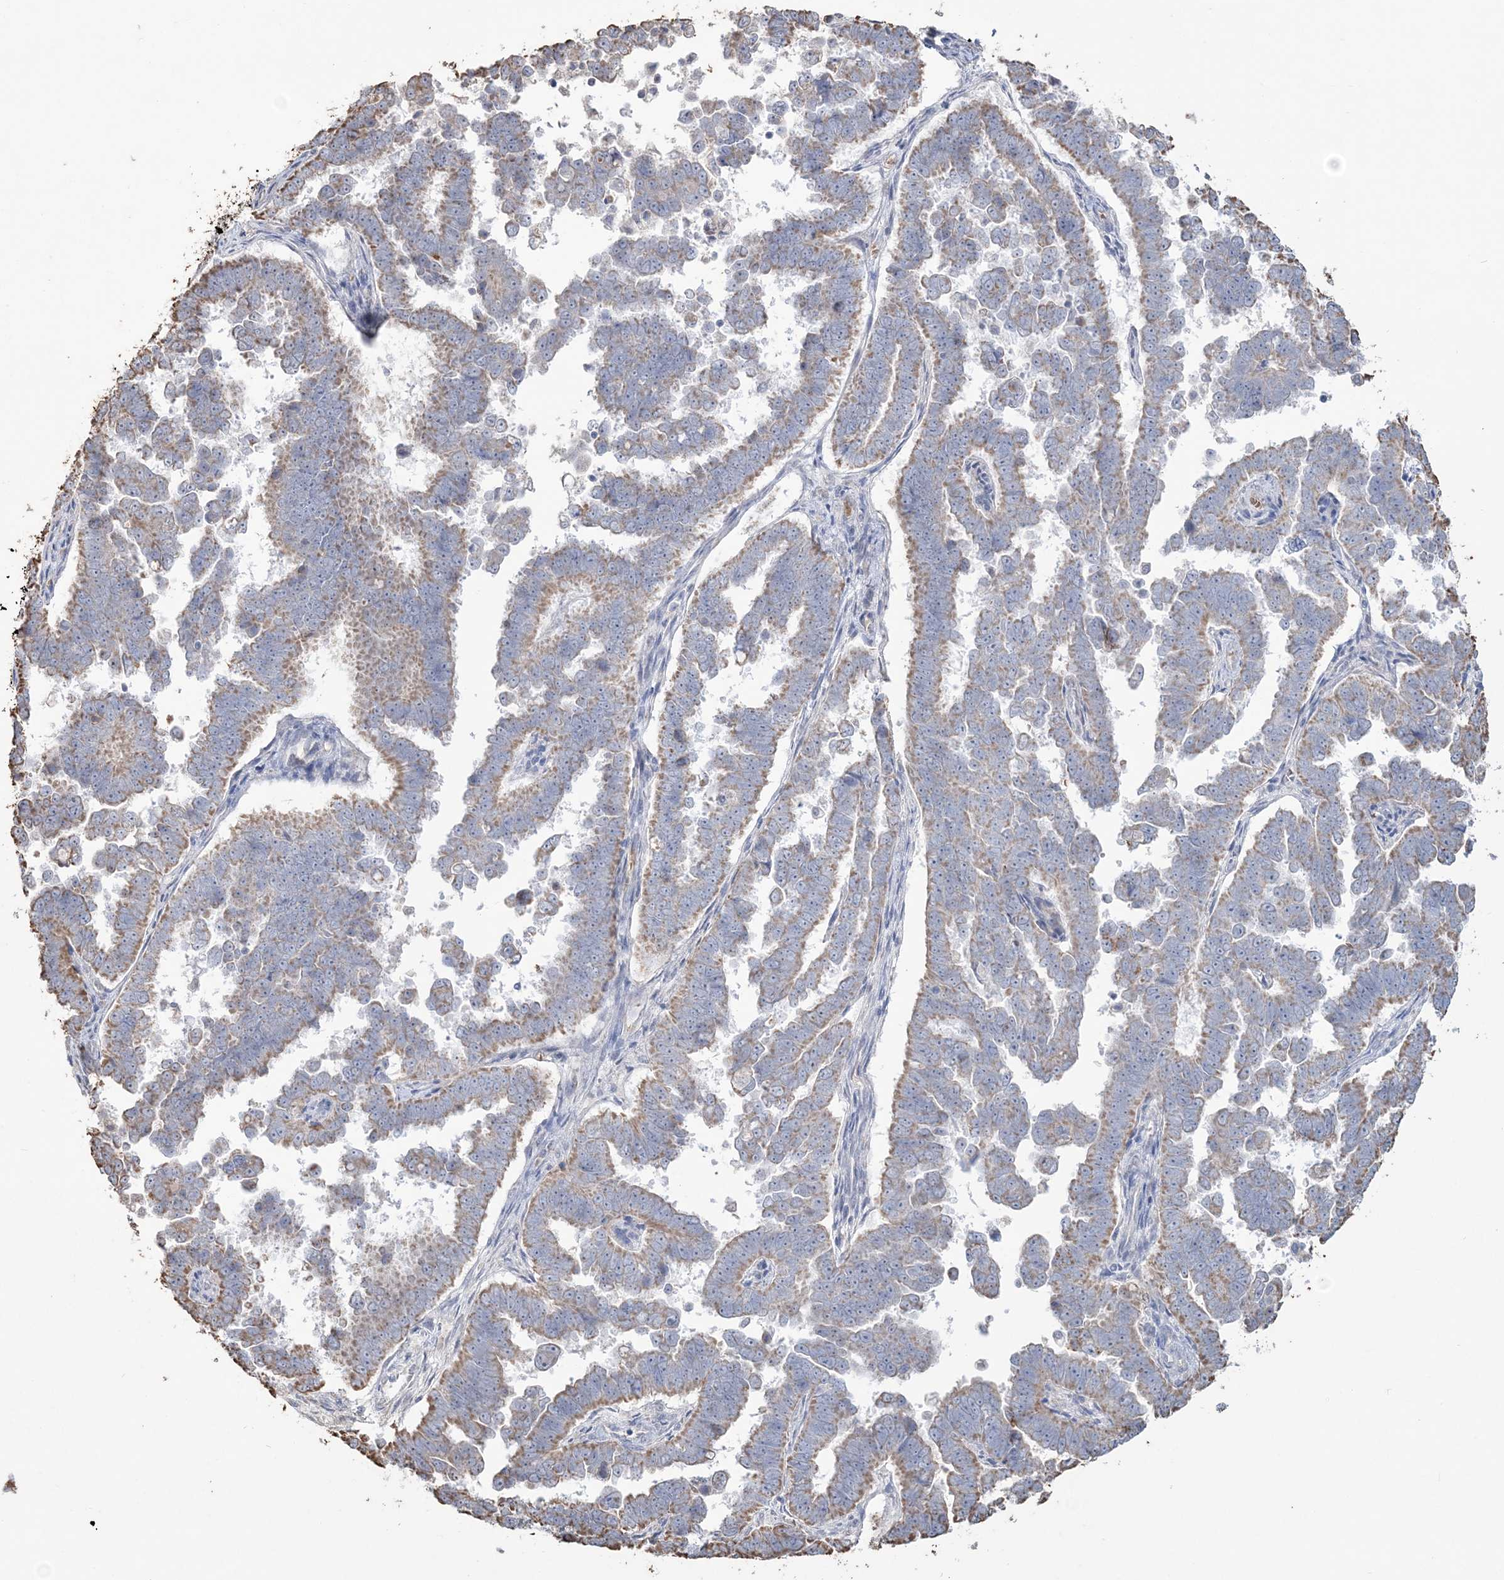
{"staining": {"intensity": "moderate", "quantity": ">75%", "location": "cytoplasmic/membranous"}, "tissue": "endometrial cancer", "cell_type": "Tumor cells", "image_type": "cancer", "snomed": [{"axis": "morphology", "description": "Adenocarcinoma, NOS"}, {"axis": "topography", "description": "Endometrium"}], "caption": "Immunohistochemical staining of adenocarcinoma (endometrial) demonstrates medium levels of moderate cytoplasmic/membranous positivity in approximately >75% of tumor cells.", "gene": "SFMBT2", "patient": {"sex": "female", "age": 75}}